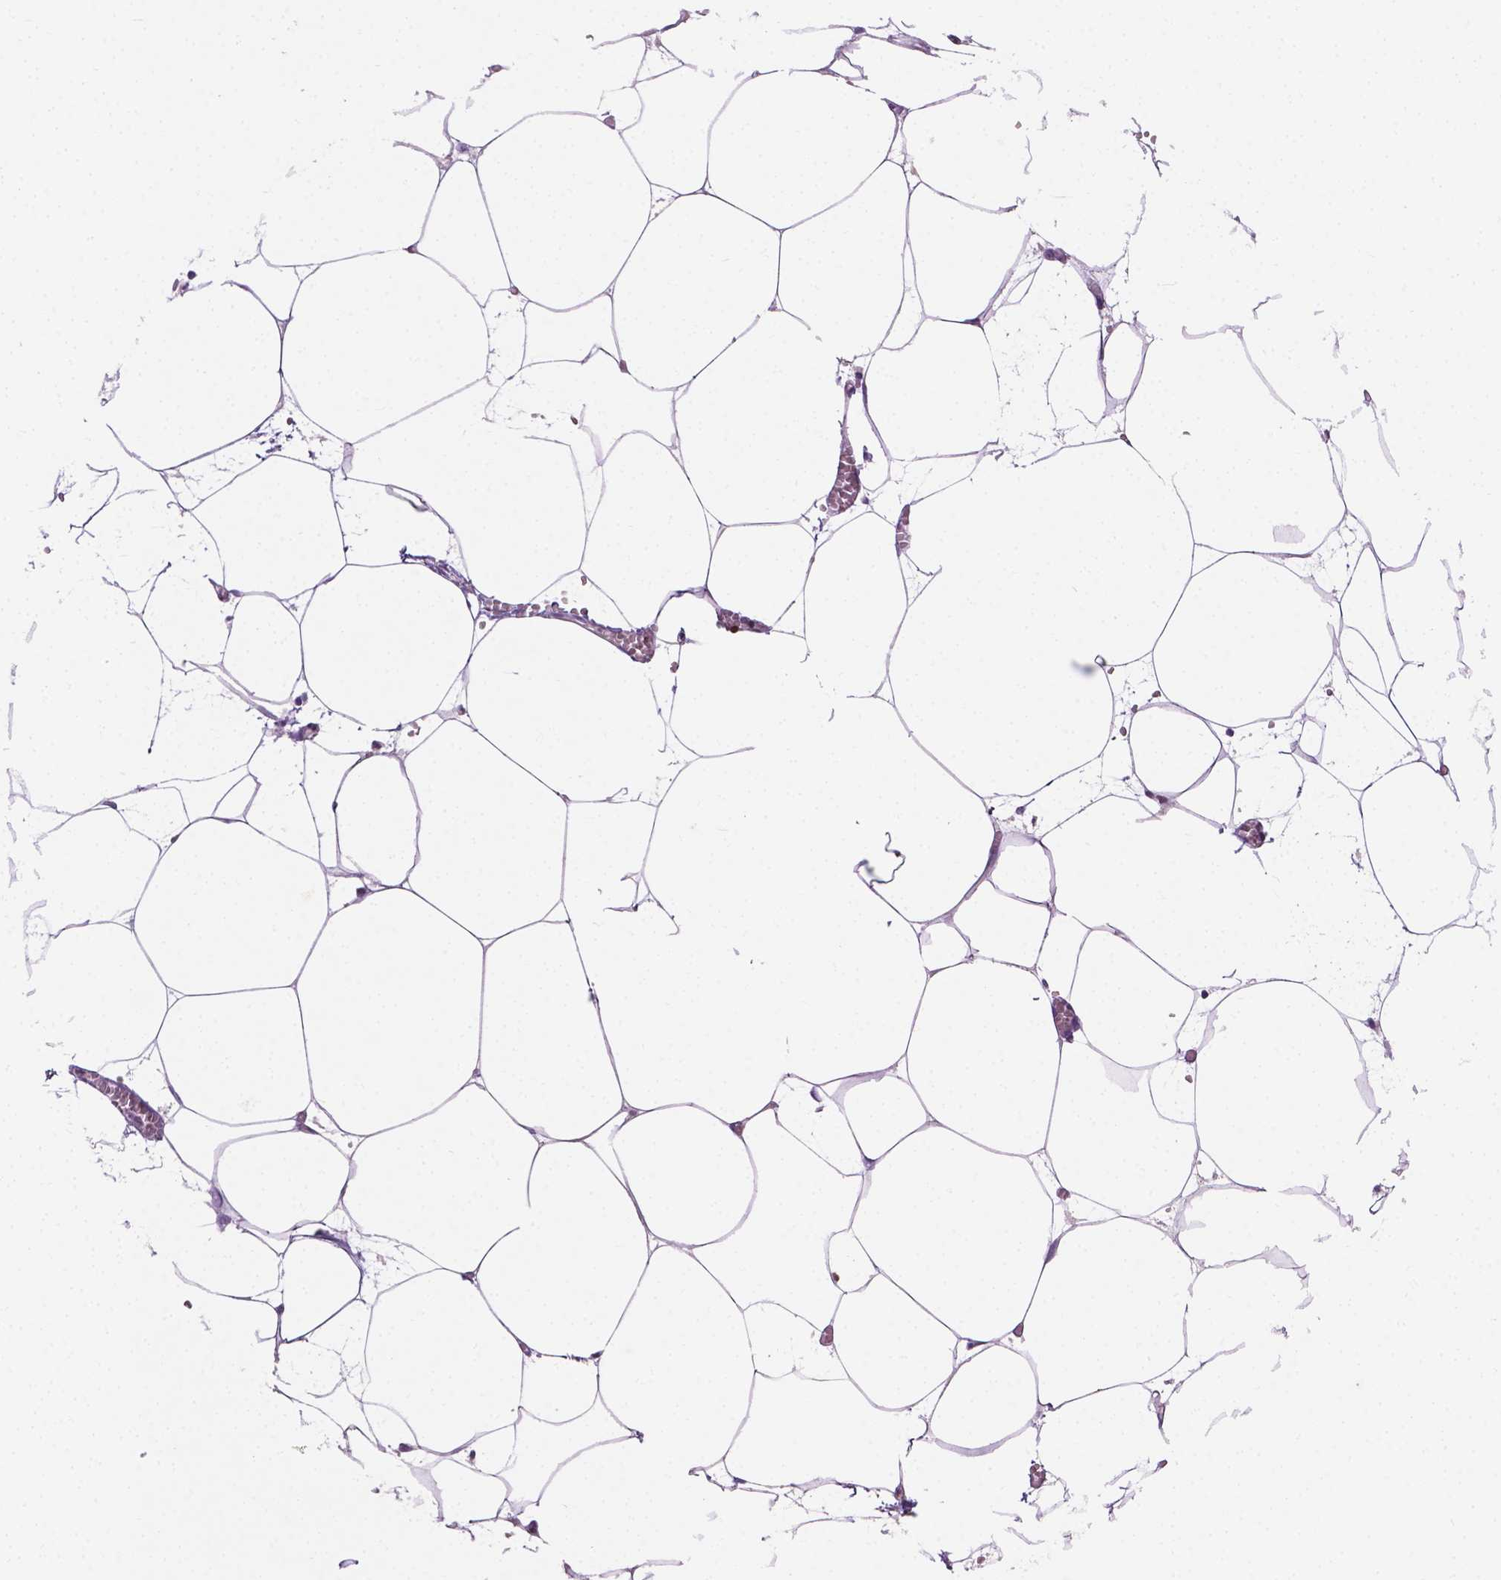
{"staining": {"intensity": "negative", "quantity": "none", "location": "none"}, "tissue": "adipose tissue", "cell_type": "Adipocytes", "image_type": "normal", "snomed": [{"axis": "morphology", "description": "Normal tissue, NOS"}, {"axis": "topography", "description": "Adipose tissue"}, {"axis": "topography", "description": "Pancreas"}, {"axis": "topography", "description": "Peripheral nerve tissue"}], "caption": "IHC of benign human adipose tissue reveals no expression in adipocytes.", "gene": "SIAH2", "patient": {"sex": "female", "age": 58}}